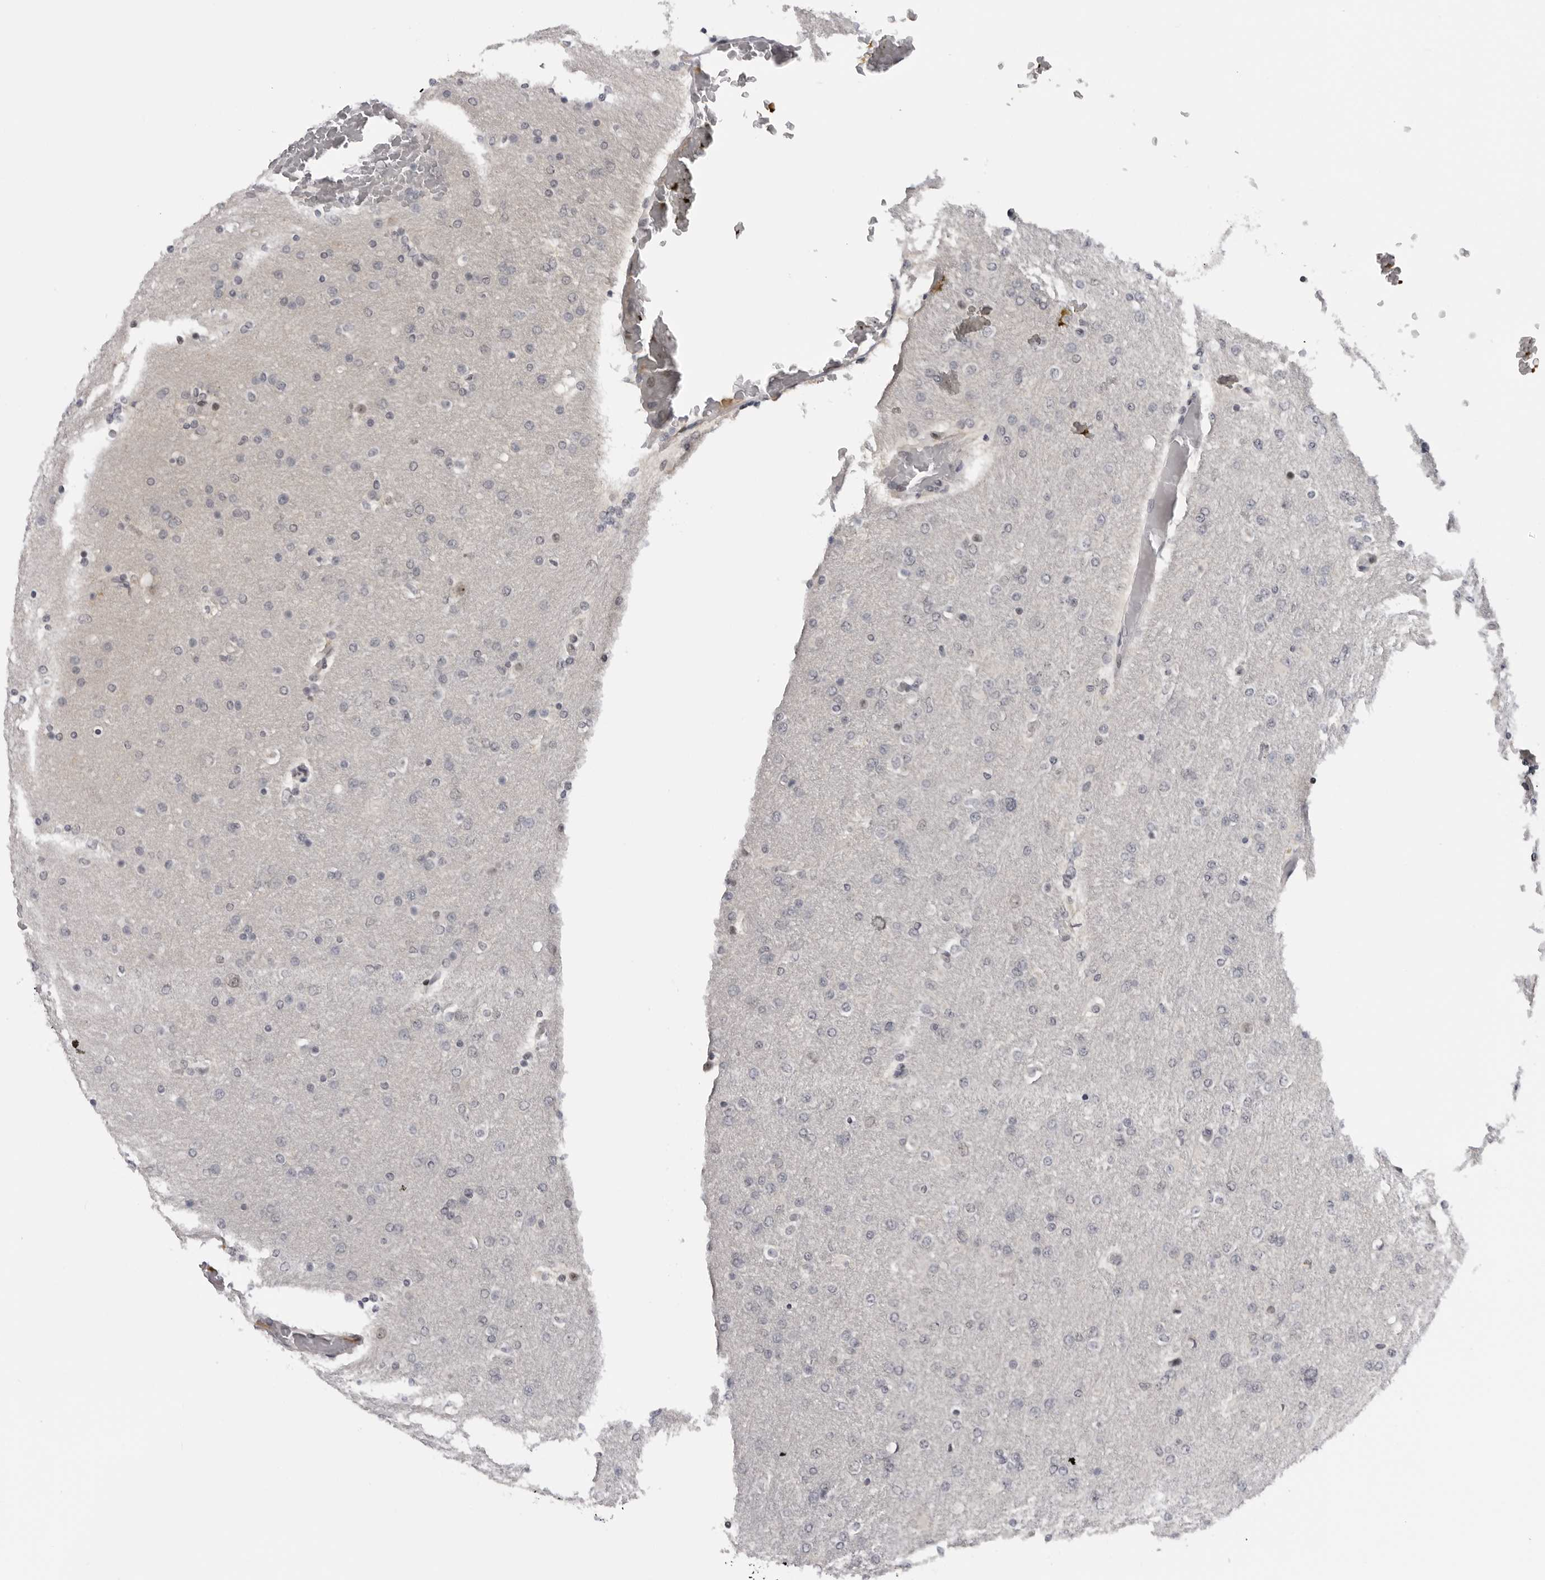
{"staining": {"intensity": "negative", "quantity": "none", "location": "none"}, "tissue": "glioma", "cell_type": "Tumor cells", "image_type": "cancer", "snomed": [{"axis": "morphology", "description": "Glioma, malignant, High grade"}, {"axis": "topography", "description": "Cerebral cortex"}], "caption": "High power microscopy histopathology image of an IHC photomicrograph of glioma, revealing no significant expression in tumor cells.", "gene": "ALPK2", "patient": {"sex": "female", "age": 36}}